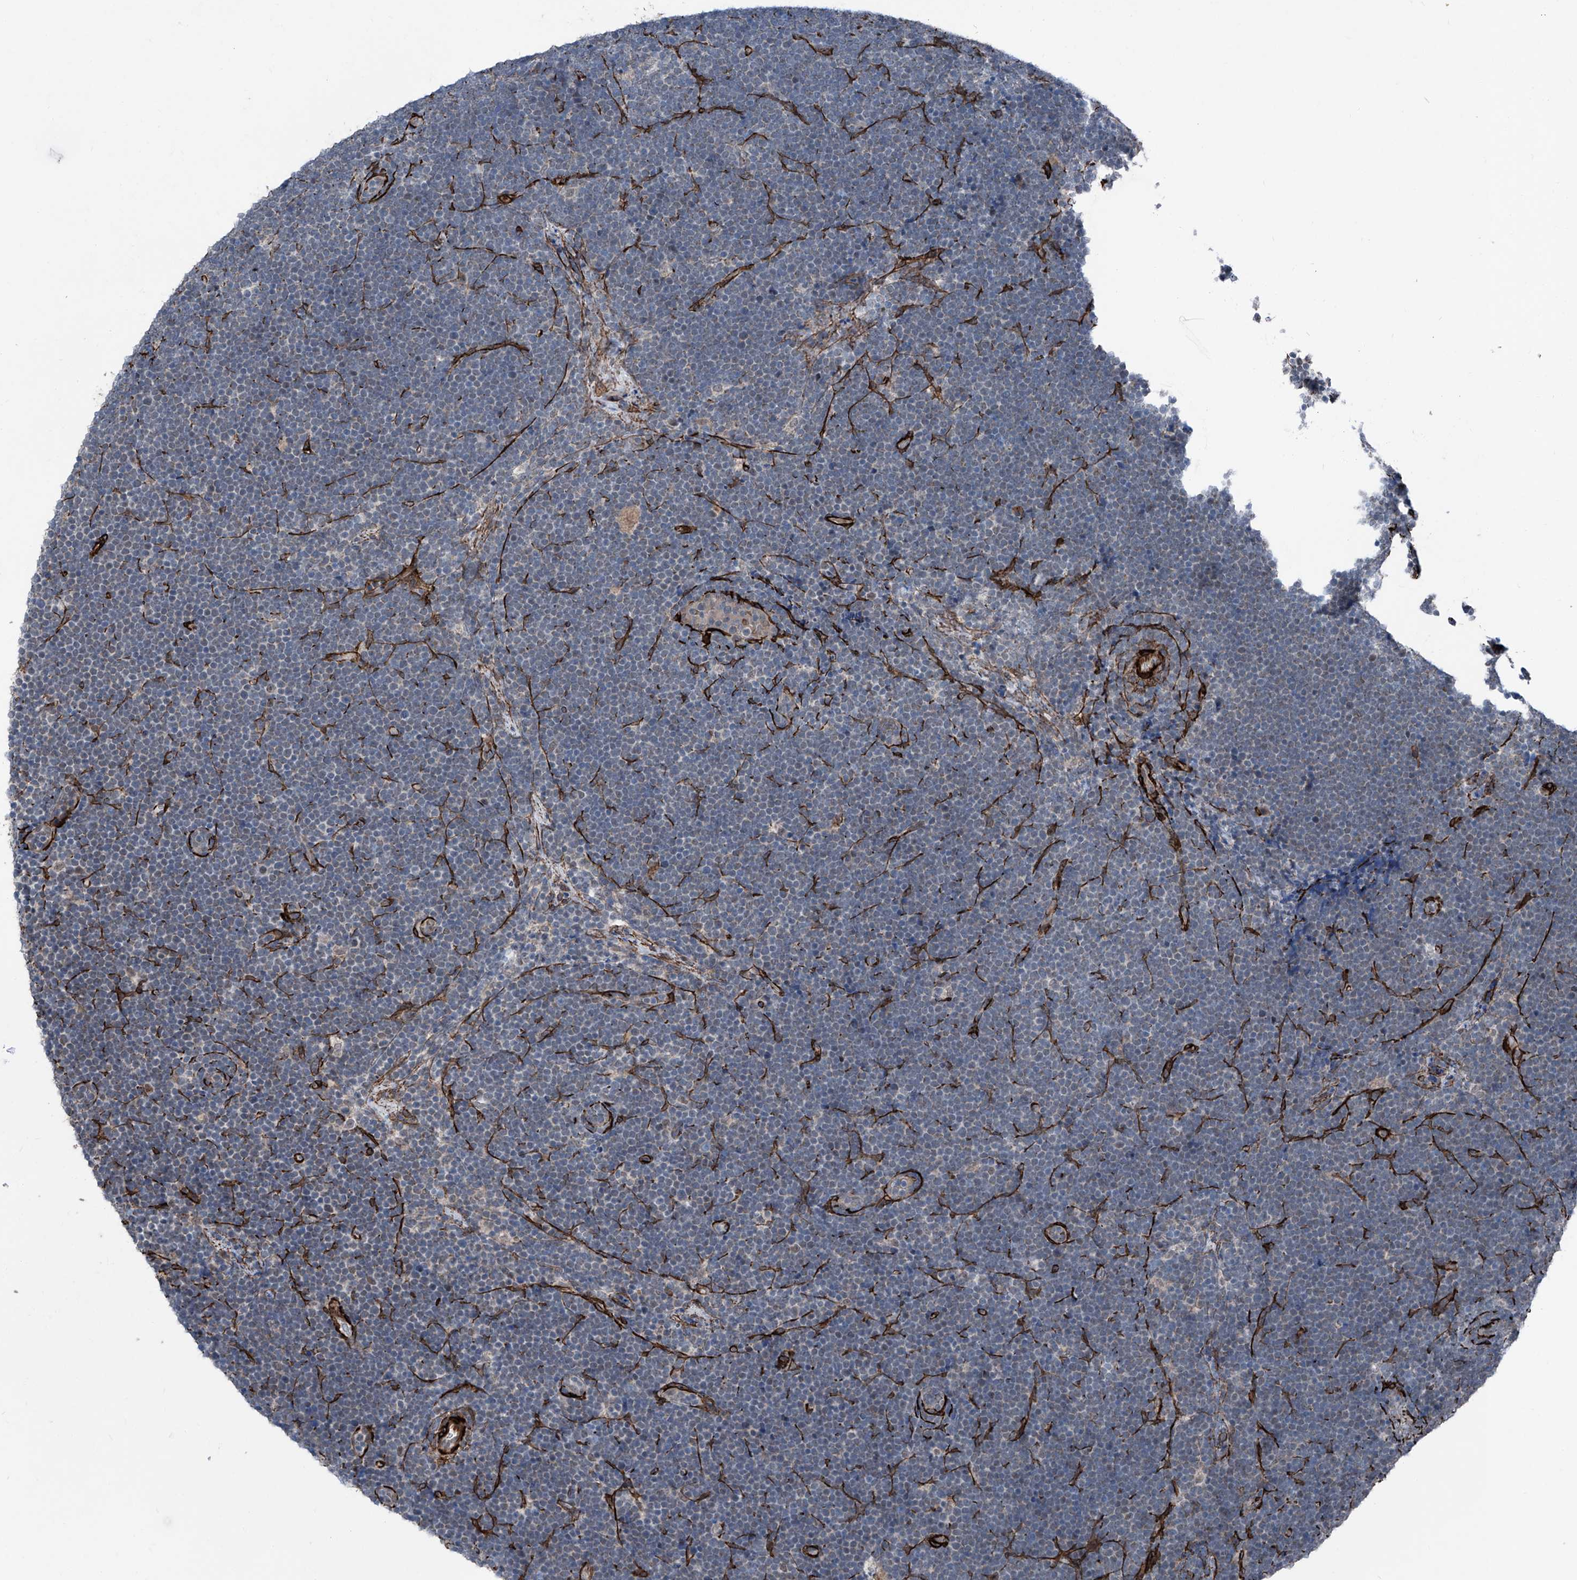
{"staining": {"intensity": "negative", "quantity": "none", "location": "none"}, "tissue": "lymphoma", "cell_type": "Tumor cells", "image_type": "cancer", "snomed": [{"axis": "morphology", "description": "Malignant lymphoma, non-Hodgkin's type, High grade"}, {"axis": "topography", "description": "Lymph node"}], "caption": "Immunohistochemistry (IHC) of human malignant lymphoma, non-Hodgkin's type (high-grade) demonstrates no staining in tumor cells.", "gene": "COA7", "patient": {"sex": "male", "age": 13}}